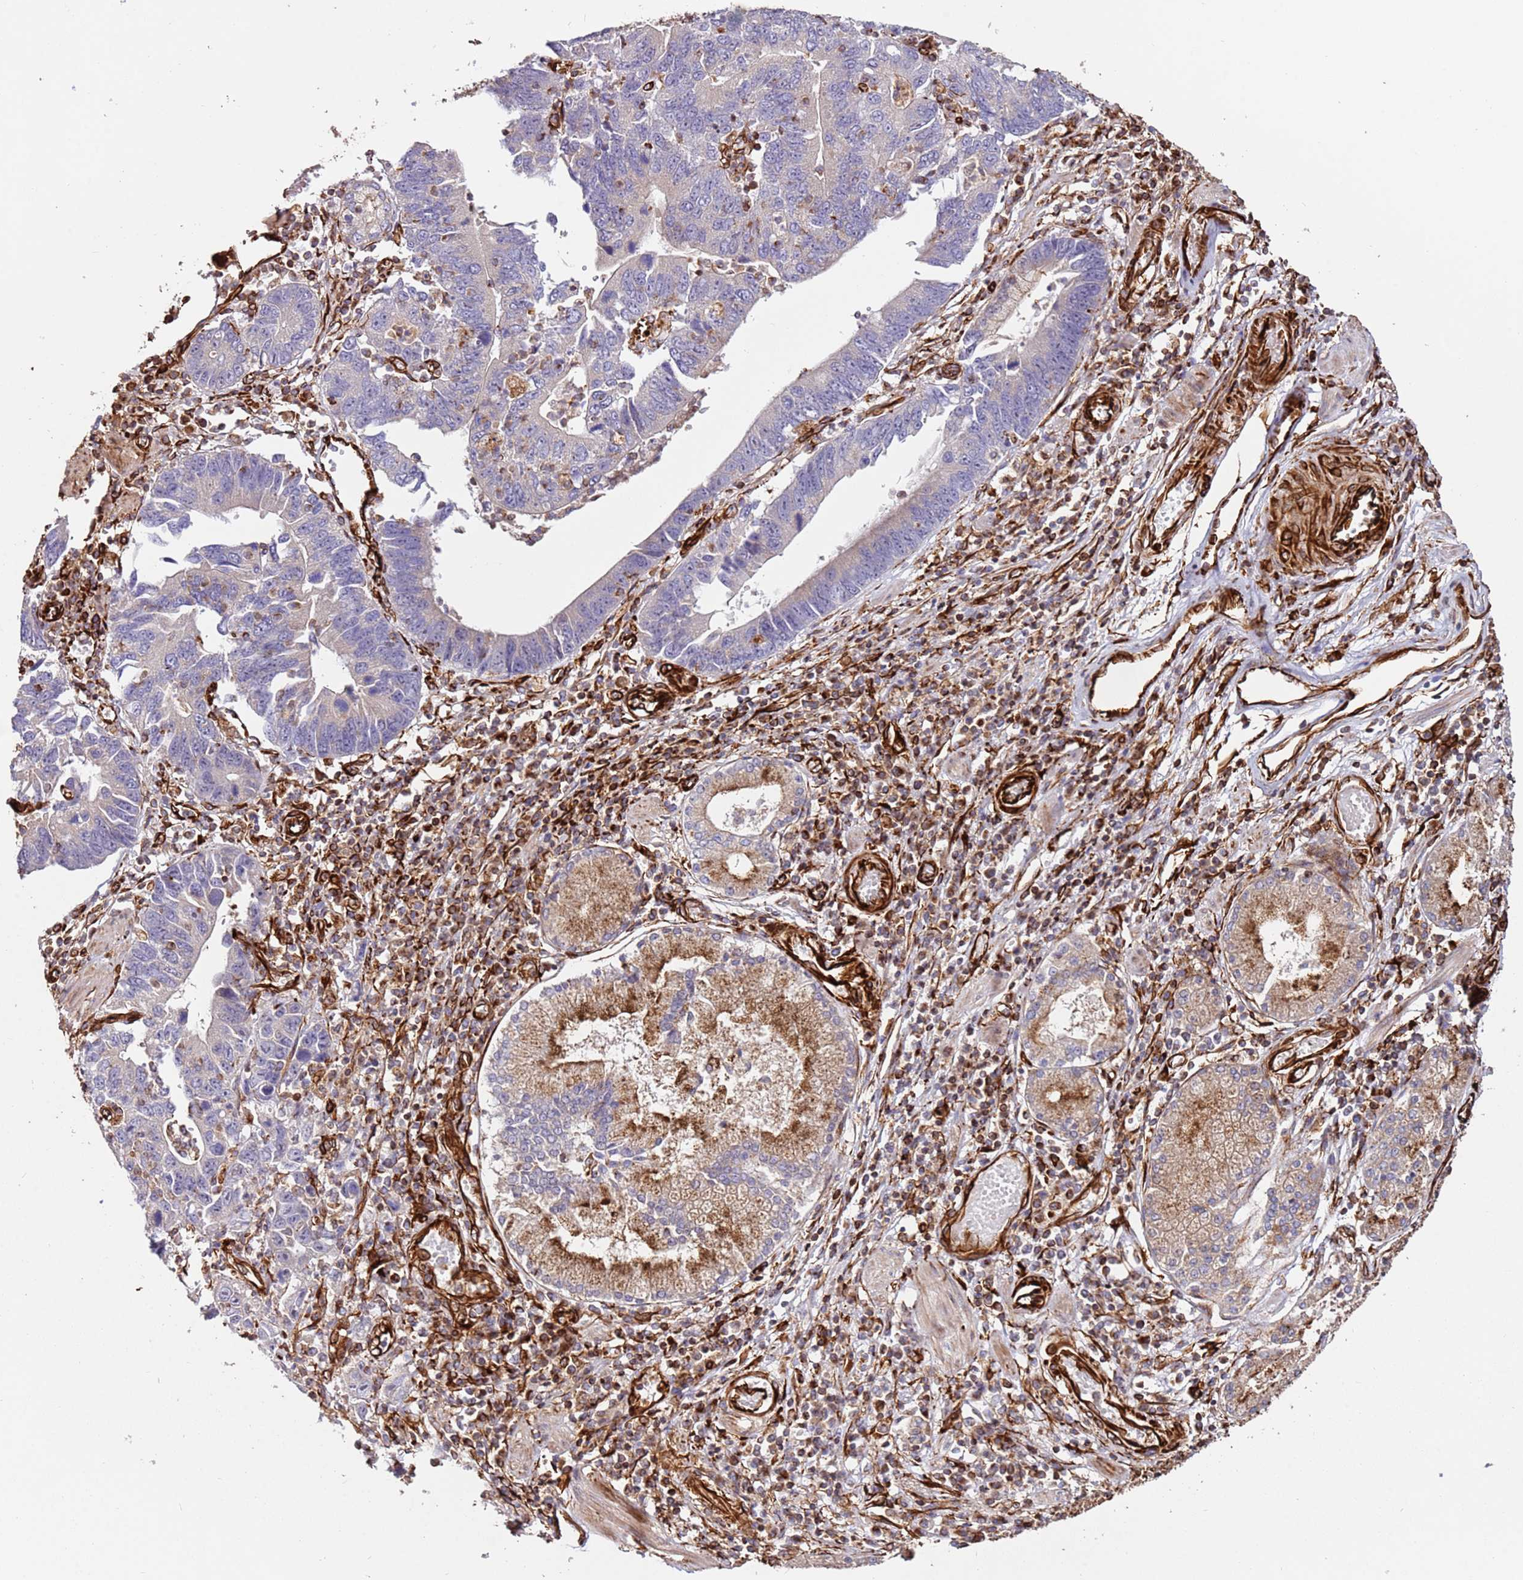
{"staining": {"intensity": "moderate", "quantity": "<25%", "location": "cytoplasmic/membranous"}, "tissue": "stomach cancer", "cell_type": "Tumor cells", "image_type": "cancer", "snomed": [{"axis": "morphology", "description": "Adenocarcinoma, NOS"}, {"axis": "topography", "description": "Stomach"}], "caption": "Immunohistochemistry image of human stomach cancer (adenocarcinoma) stained for a protein (brown), which shows low levels of moderate cytoplasmic/membranous positivity in about <25% of tumor cells.", "gene": "MRGPRE", "patient": {"sex": "male", "age": 59}}